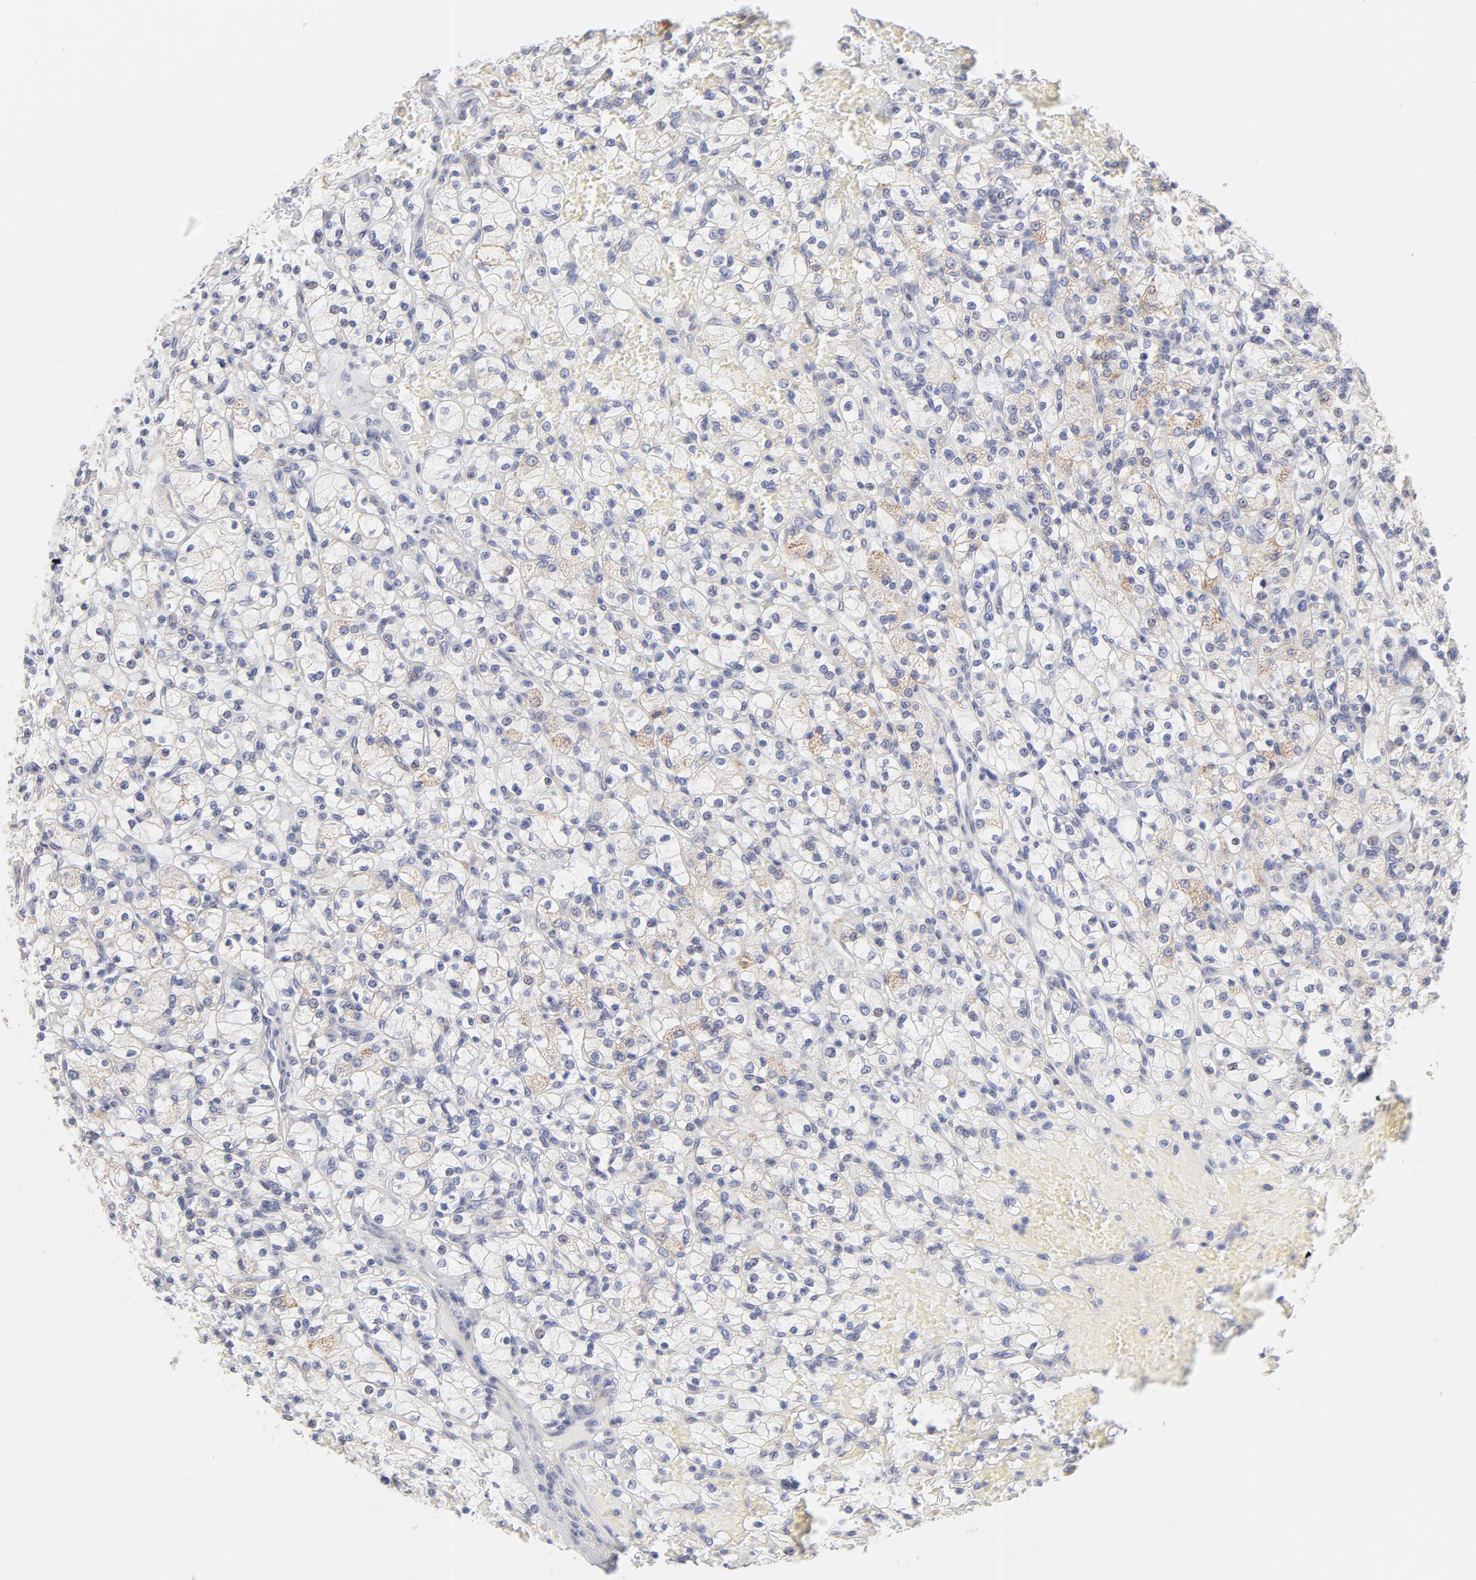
{"staining": {"intensity": "weak", "quantity": ">75%", "location": "cytoplasmic/membranous"}, "tissue": "renal cancer", "cell_type": "Tumor cells", "image_type": "cancer", "snomed": [{"axis": "morphology", "description": "Adenocarcinoma, NOS"}, {"axis": "topography", "description": "Kidney"}], "caption": "Immunohistochemical staining of human adenocarcinoma (renal) demonstrates low levels of weak cytoplasmic/membranous expression in about >75% of tumor cells.", "gene": "TST", "patient": {"sex": "female", "age": 83}}